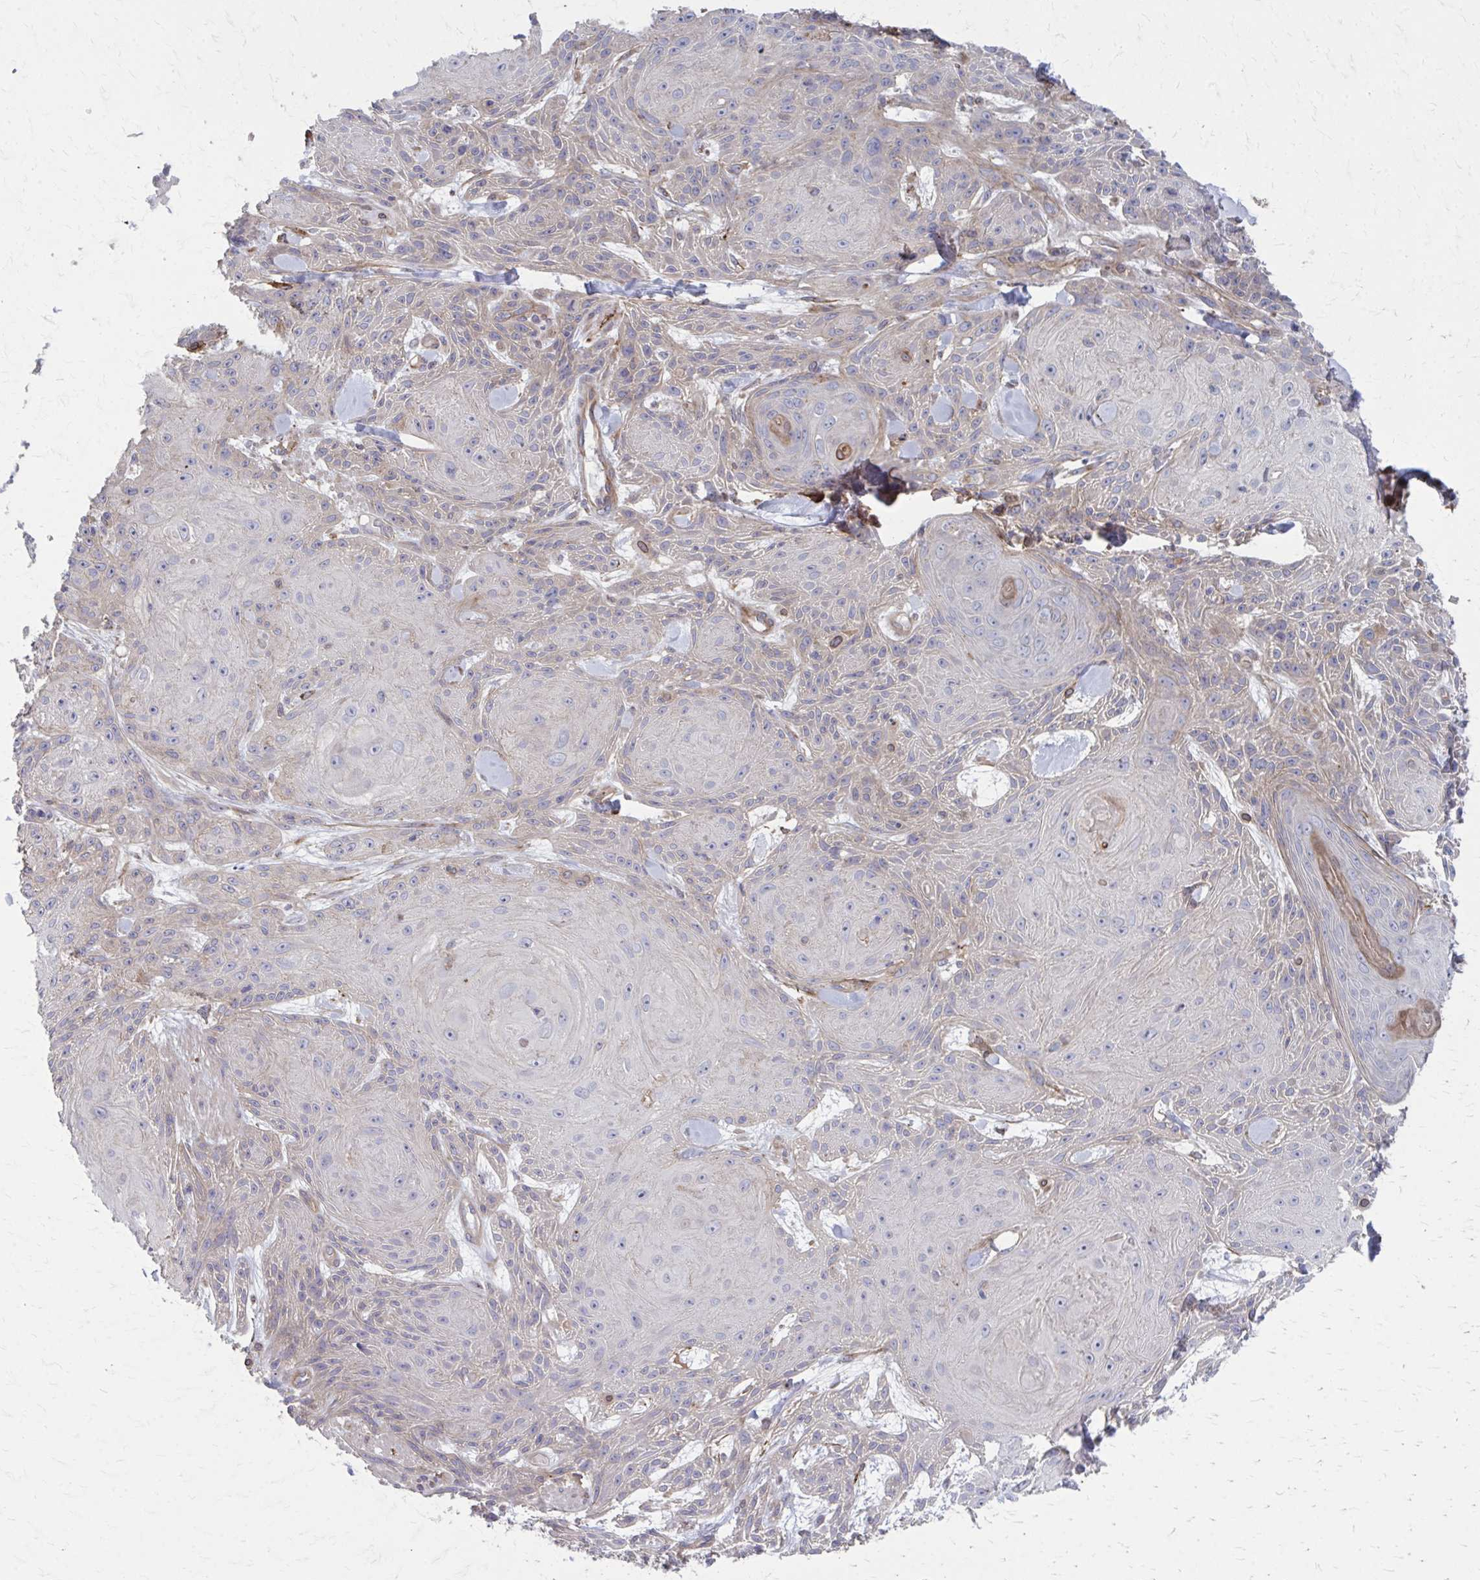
{"staining": {"intensity": "weak", "quantity": "<25%", "location": "cytoplasmic/membranous"}, "tissue": "skin cancer", "cell_type": "Tumor cells", "image_type": "cancer", "snomed": [{"axis": "morphology", "description": "Squamous cell carcinoma, NOS"}, {"axis": "topography", "description": "Skin"}], "caption": "IHC of skin cancer displays no positivity in tumor cells.", "gene": "MMP14", "patient": {"sex": "male", "age": 88}}